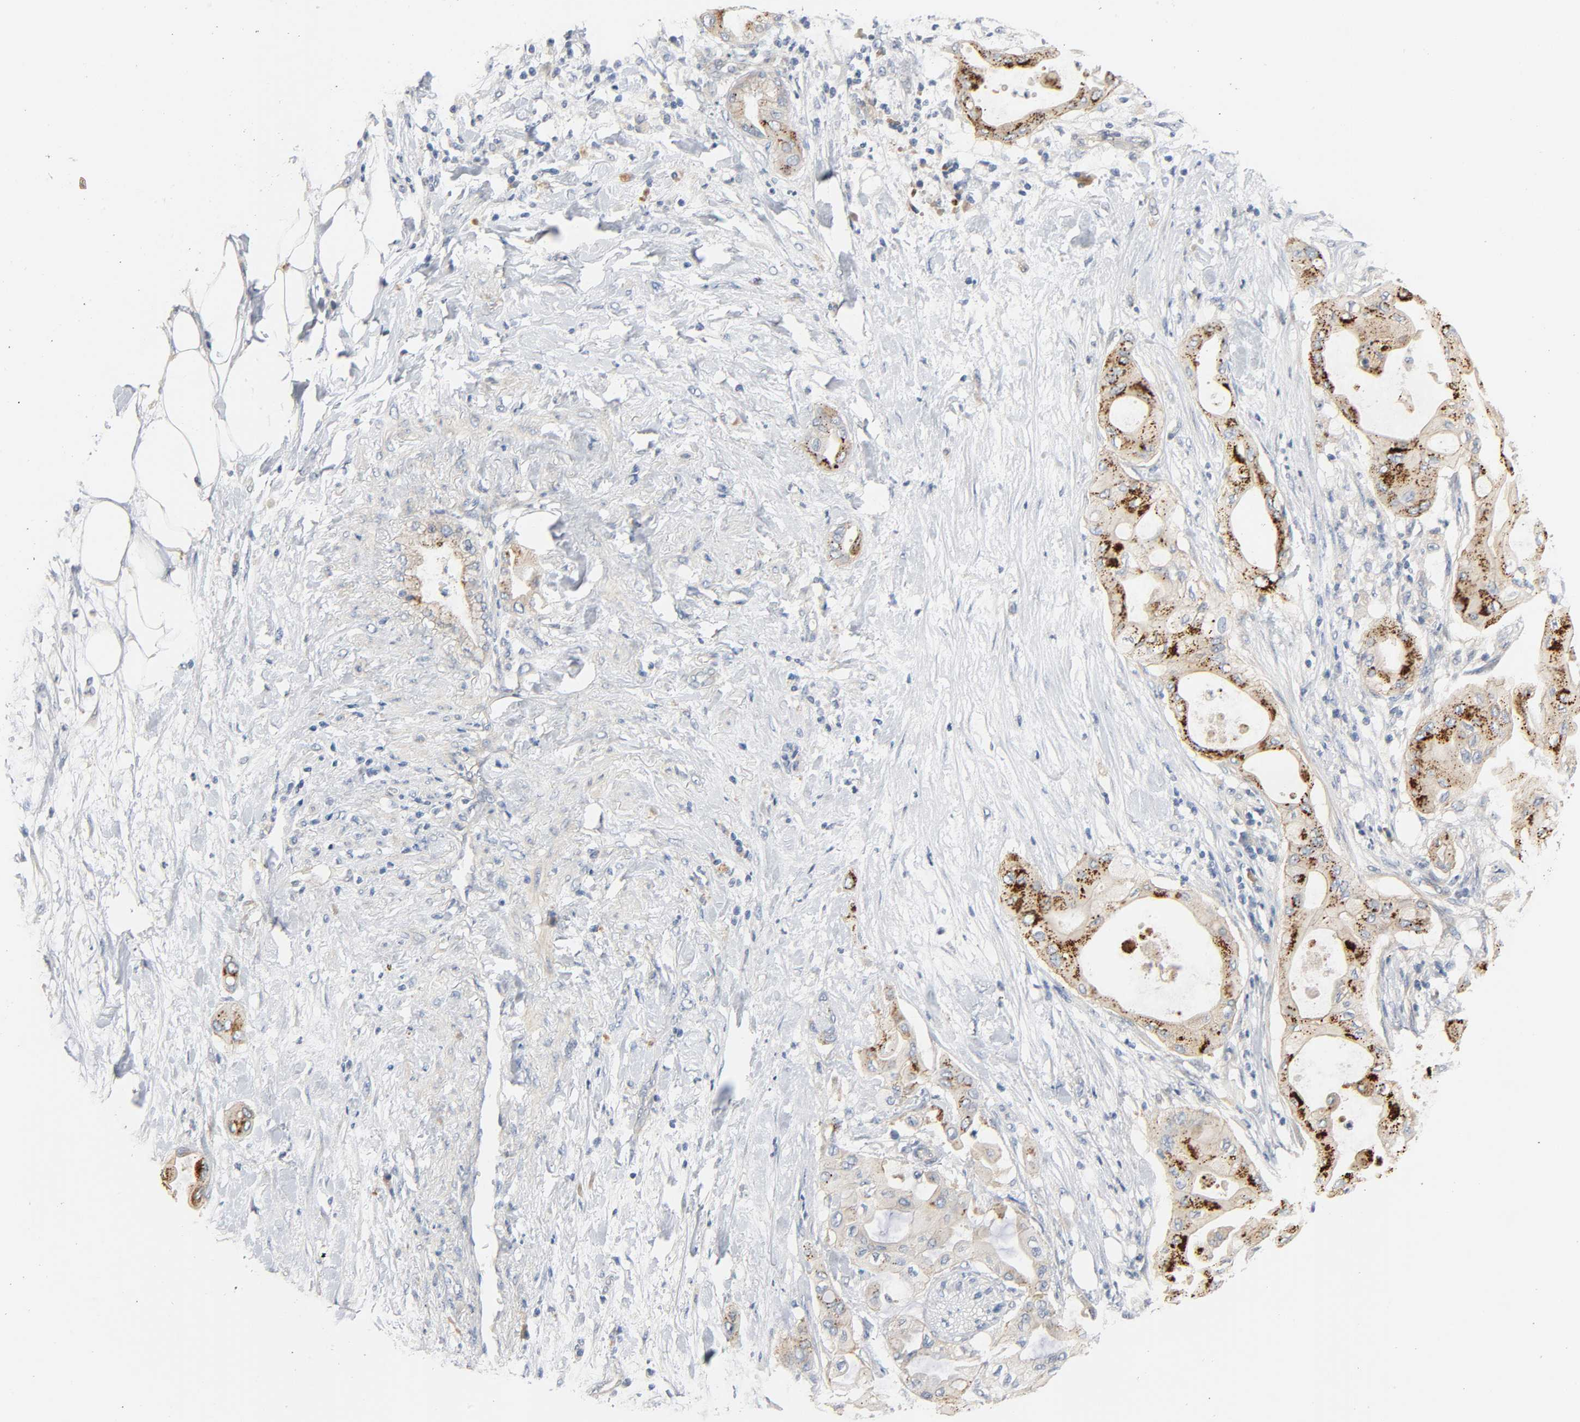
{"staining": {"intensity": "weak", "quantity": "25%-75%", "location": "cytoplasmic/membranous"}, "tissue": "pancreatic cancer", "cell_type": "Tumor cells", "image_type": "cancer", "snomed": [{"axis": "morphology", "description": "Adenocarcinoma, NOS"}, {"axis": "morphology", "description": "Adenocarcinoma, metastatic, NOS"}, {"axis": "topography", "description": "Lymph node"}, {"axis": "topography", "description": "Pancreas"}, {"axis": "topography", "description": "Duodenum"}], "caption": "IHC image of human pancreatic cancer stained for a protein (brown), which shows low levels of weak cytoplasmic/membranous expression in approximately 25%-75% of tumor cells.", "gene": "ARPC1A", "patient": {"sex": "female", "age": 64}}